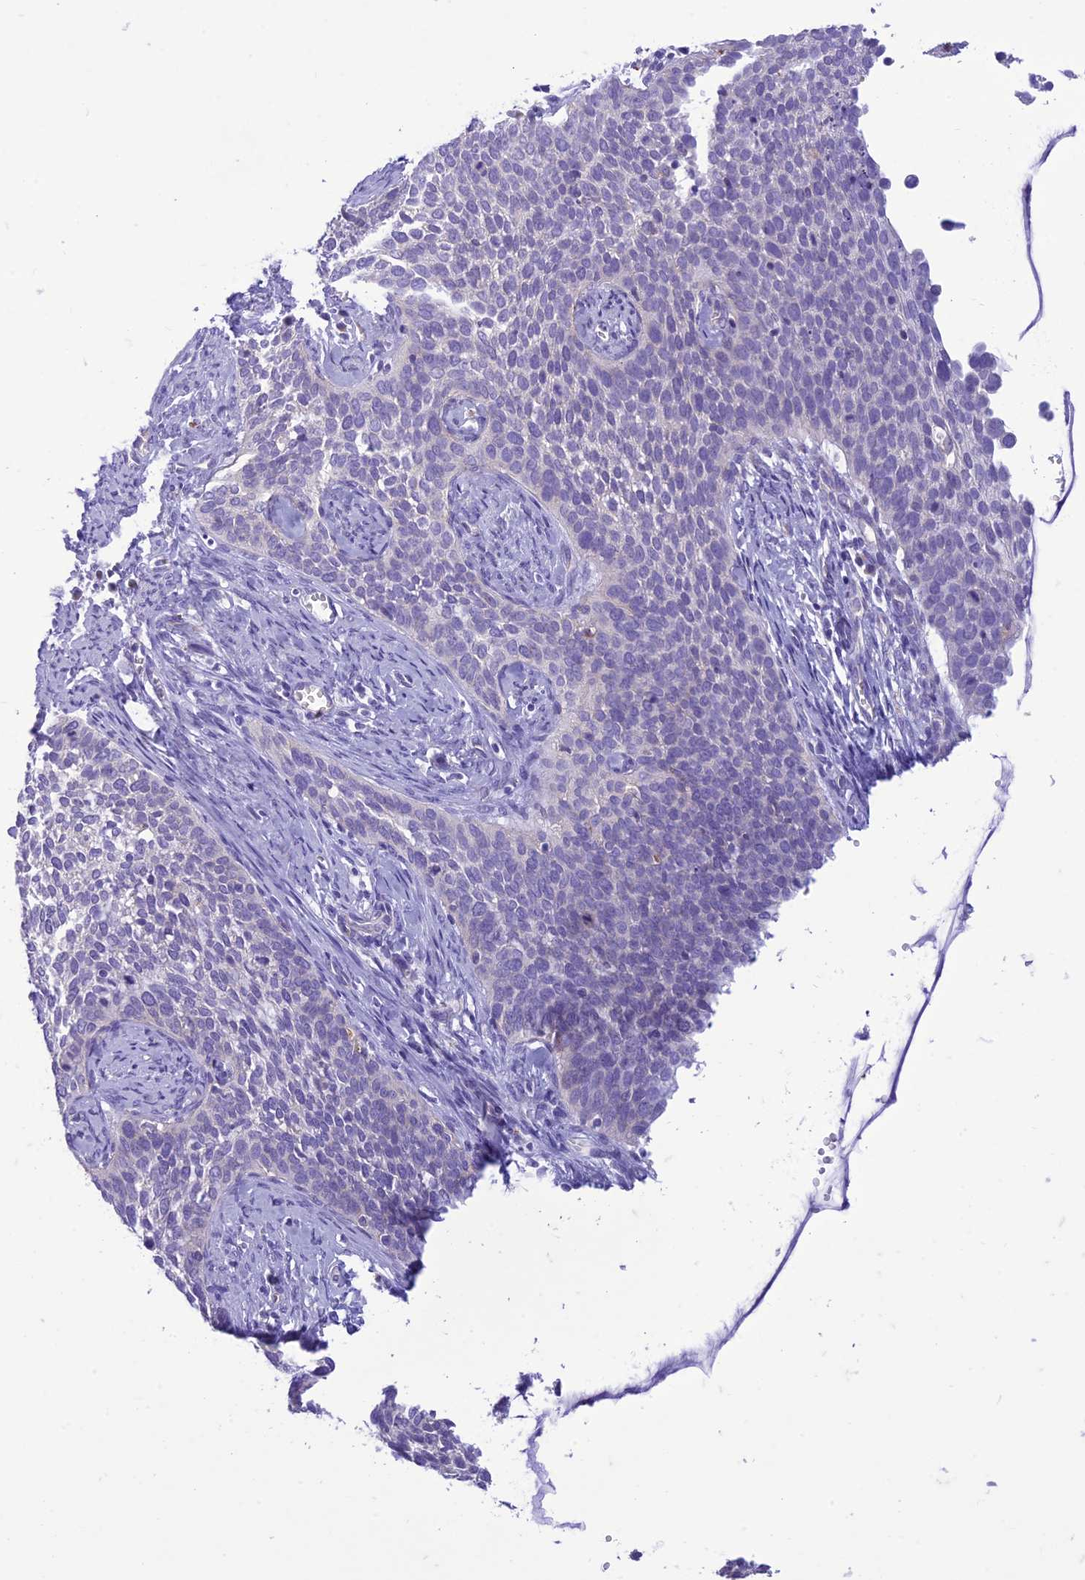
{"staining": {"intensity": "negative", "quantity": "none", "location": "none"}, "tissue": "cervical cancer", "cell_type": "Tumor cells", "image_type": "cancer", "snomed": [{"axis": "morphology", "description": "Squamous cell carcinoma, NOS"}, {"axis": "topography", "description": "Cervix"}], "caption": "Immunohistochemical staining of cervical cancer (squamous cell carcinoma) shows no significant expression in tumor cells.", "gene": "DHDH", "patient": {"sex": "female", "age": 34}}